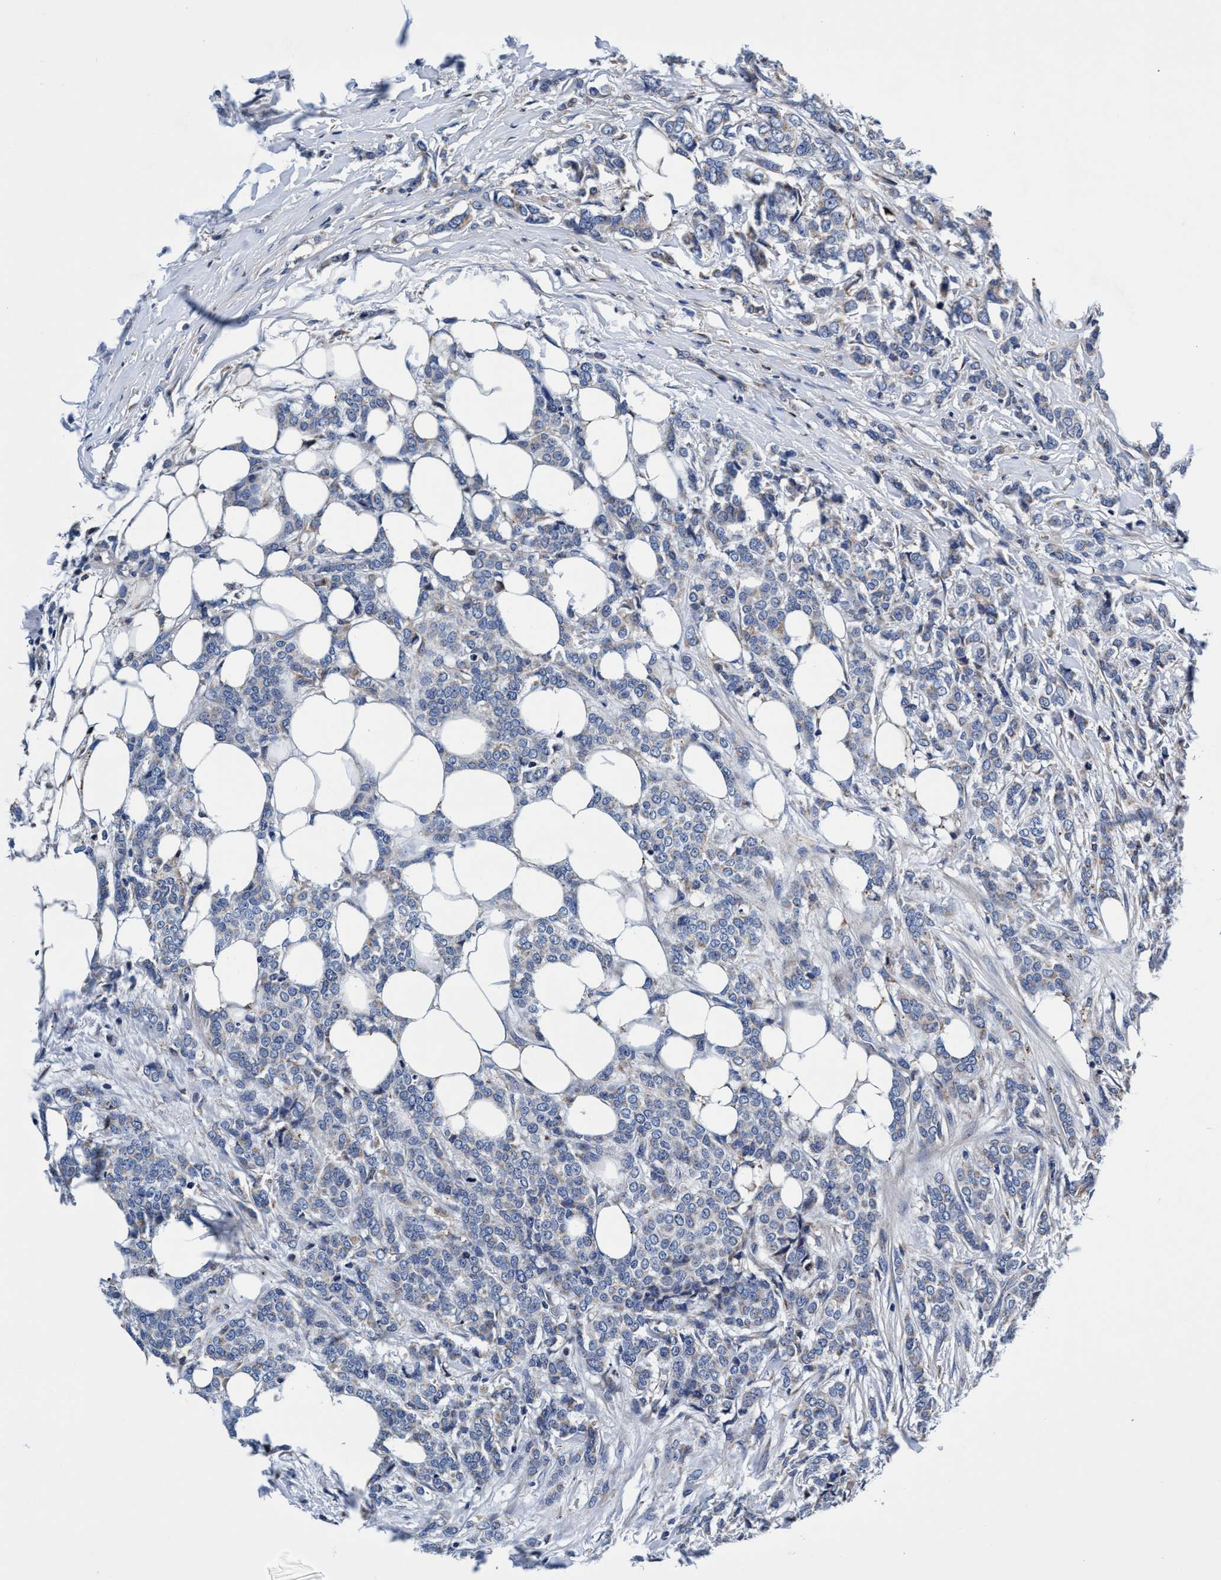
{"staining": {"intensity": "weak", "quantity": "<25%", "location": "cytoplasmic/membranous"}, "tissue": "breast cancer", "cell_type": "Tumor cells", "image_type": "cancer", "snomed": [{"axis": "morphology", "description": "Lobular carcinoma"}, {"axis": "topography", "description": "Skin"}, {"axis": "topography", "description": "Breast"}], "caption": "DAB immunohistochemical staining of breast lobular carcinoma demonstrates no significant positivity in tumor cells.", "gene": "UBALD2", "patient": {"sex": "female", "age": 46}}